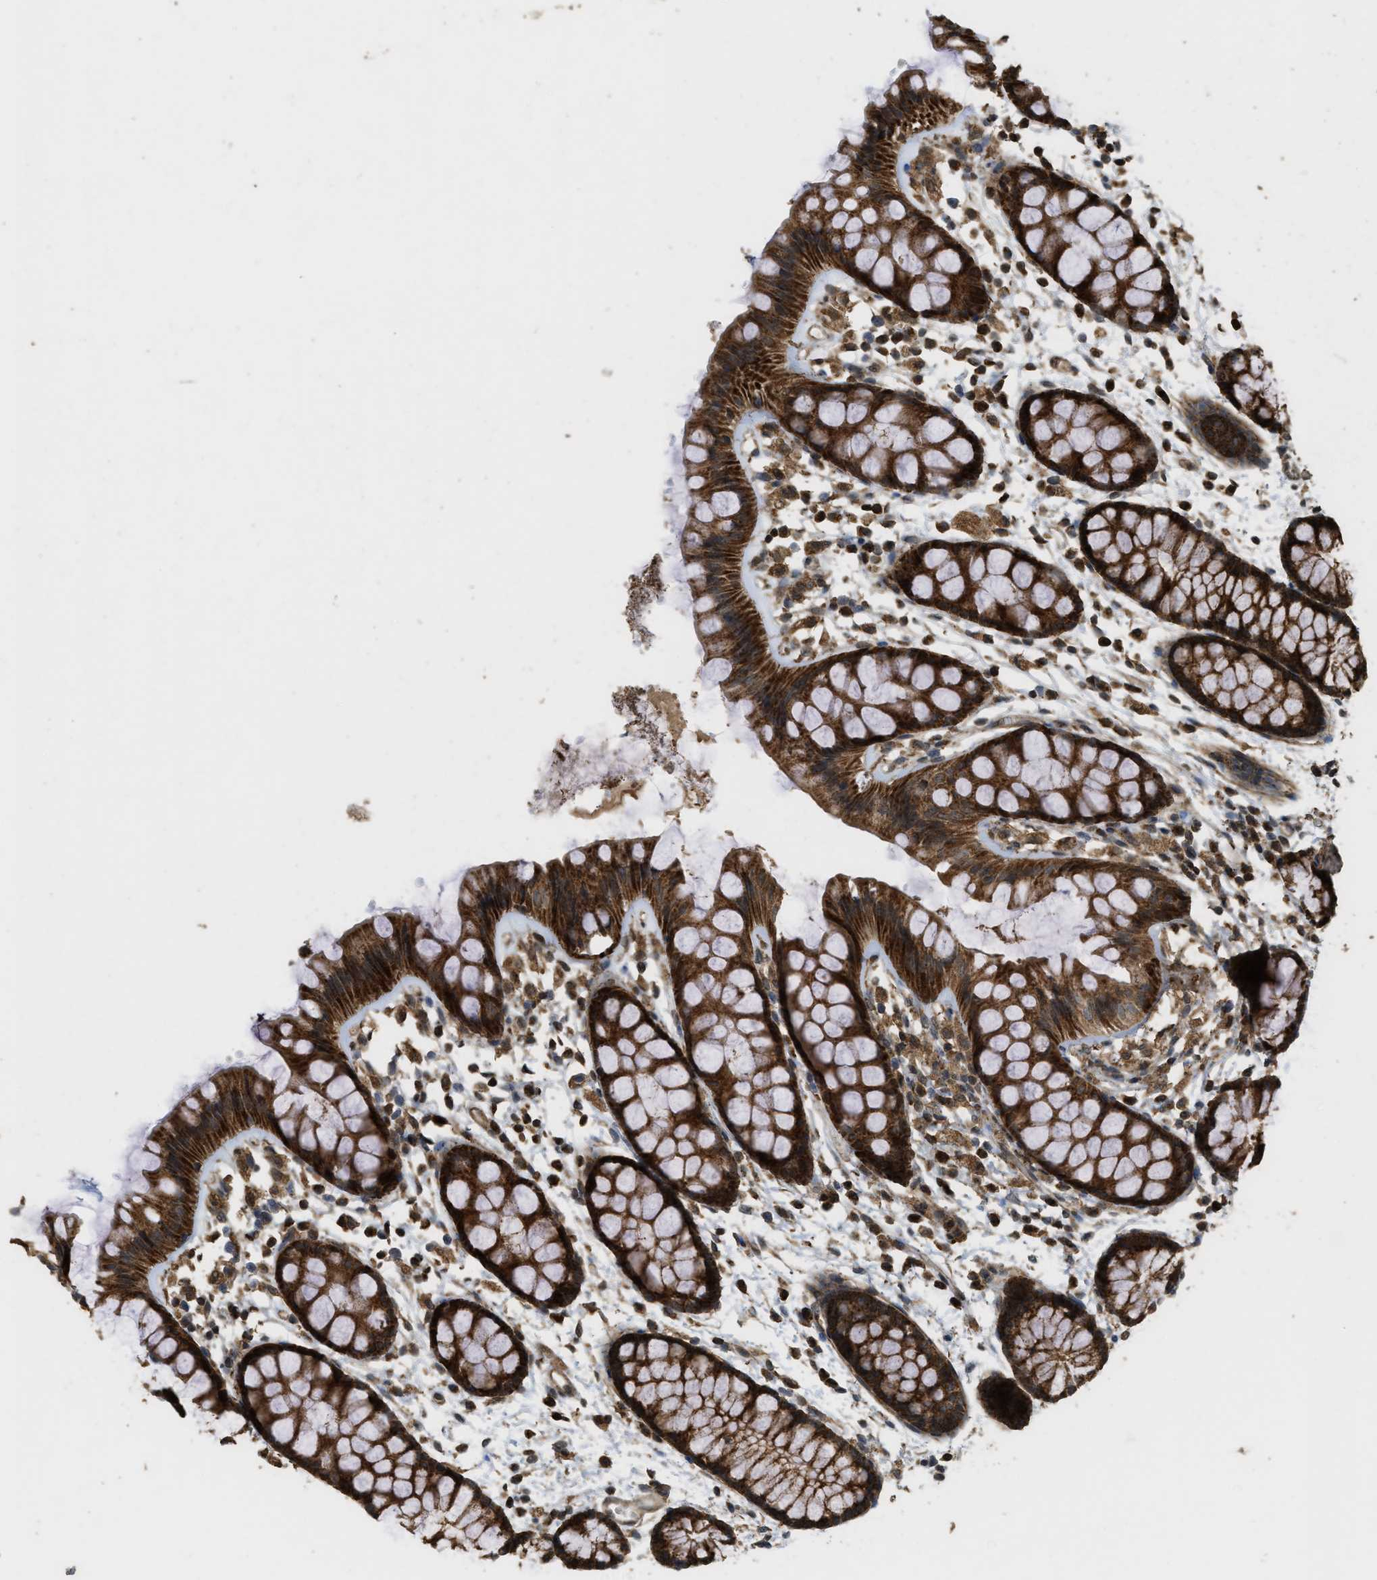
{"staining": {"intensity": "strong", "quantity": ">75%", "location": "cytoplasmic/membranous"}, "tissue": "rectum", "cell_type": "Glandular cells", "image_type": "normal", "snomed": [{"axis": "morphology", "description": "Normal tissue, NOS"}, {"axis": "topography", "description": "Rectum"}], "caption": "Protein staining reveals strong cytoplasmic/membranous staining in approximately >75% of glandular cells in unremarkable rectum. (DAB IHC, brown staining for protein, blue staining for nuclei).", "gene": "CTPS1", "patient": {"sex": "female", "age": 66}}